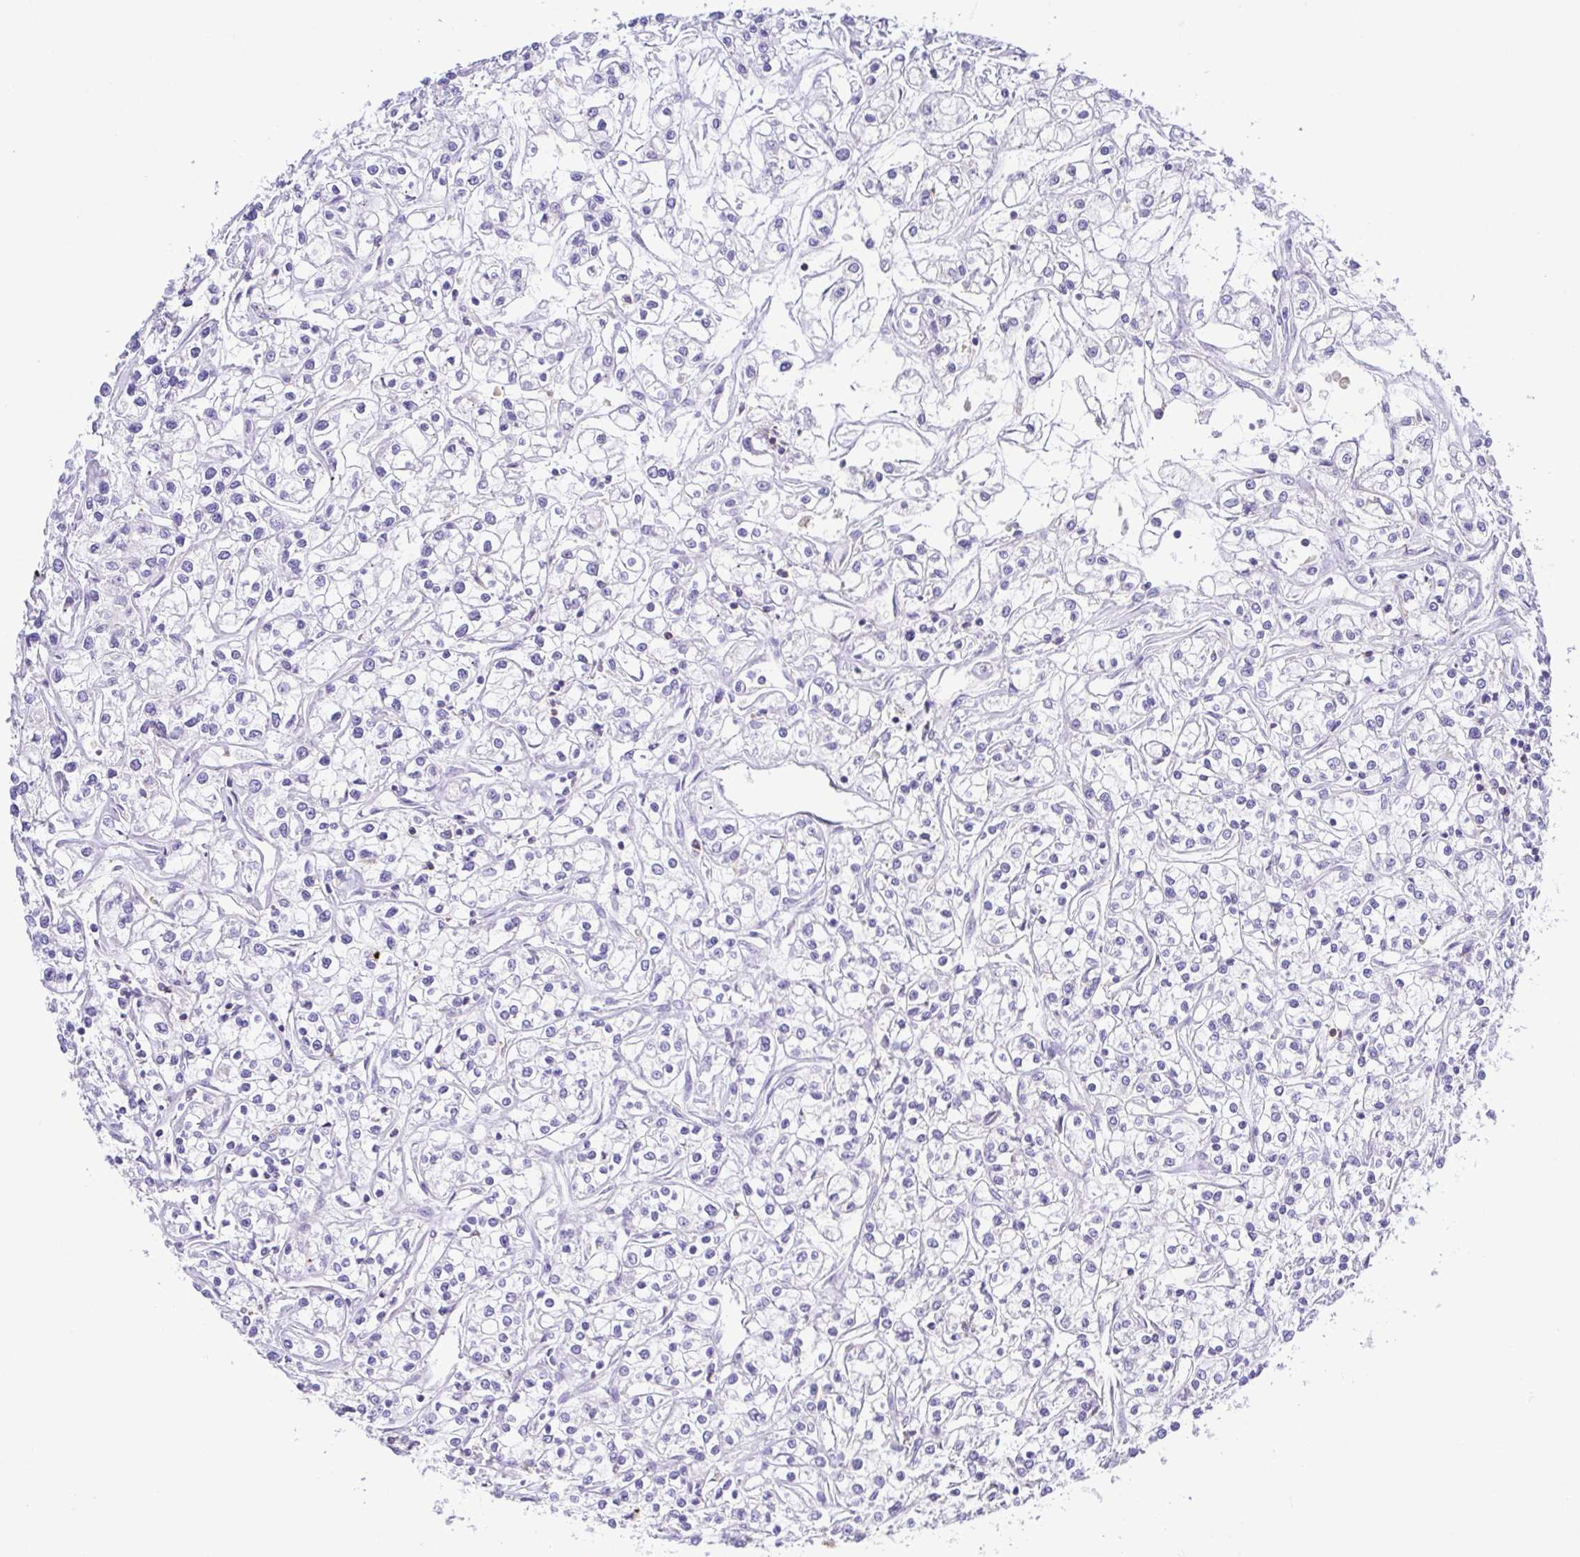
{"staining": {"intensity": "negative", "quantity": "none", "location": "none"}, "tissue": "renal cancer", "cell_type": "Tumor cells", "image_type": "cancer", "snomed": [{"axis": "morphology", "description": "Adenocarcinoma, NOS"}, {"axis": "topography", "description": "Kidney"}], "caption": "Immunohistochemistry (IHC) photomicrograph of renal adenocarcinoma stained for a protein (brown), which shows no staining in tumor cells.", "gene": "PGLYRP1", "patient": {"sex": "female", "age": 59}}